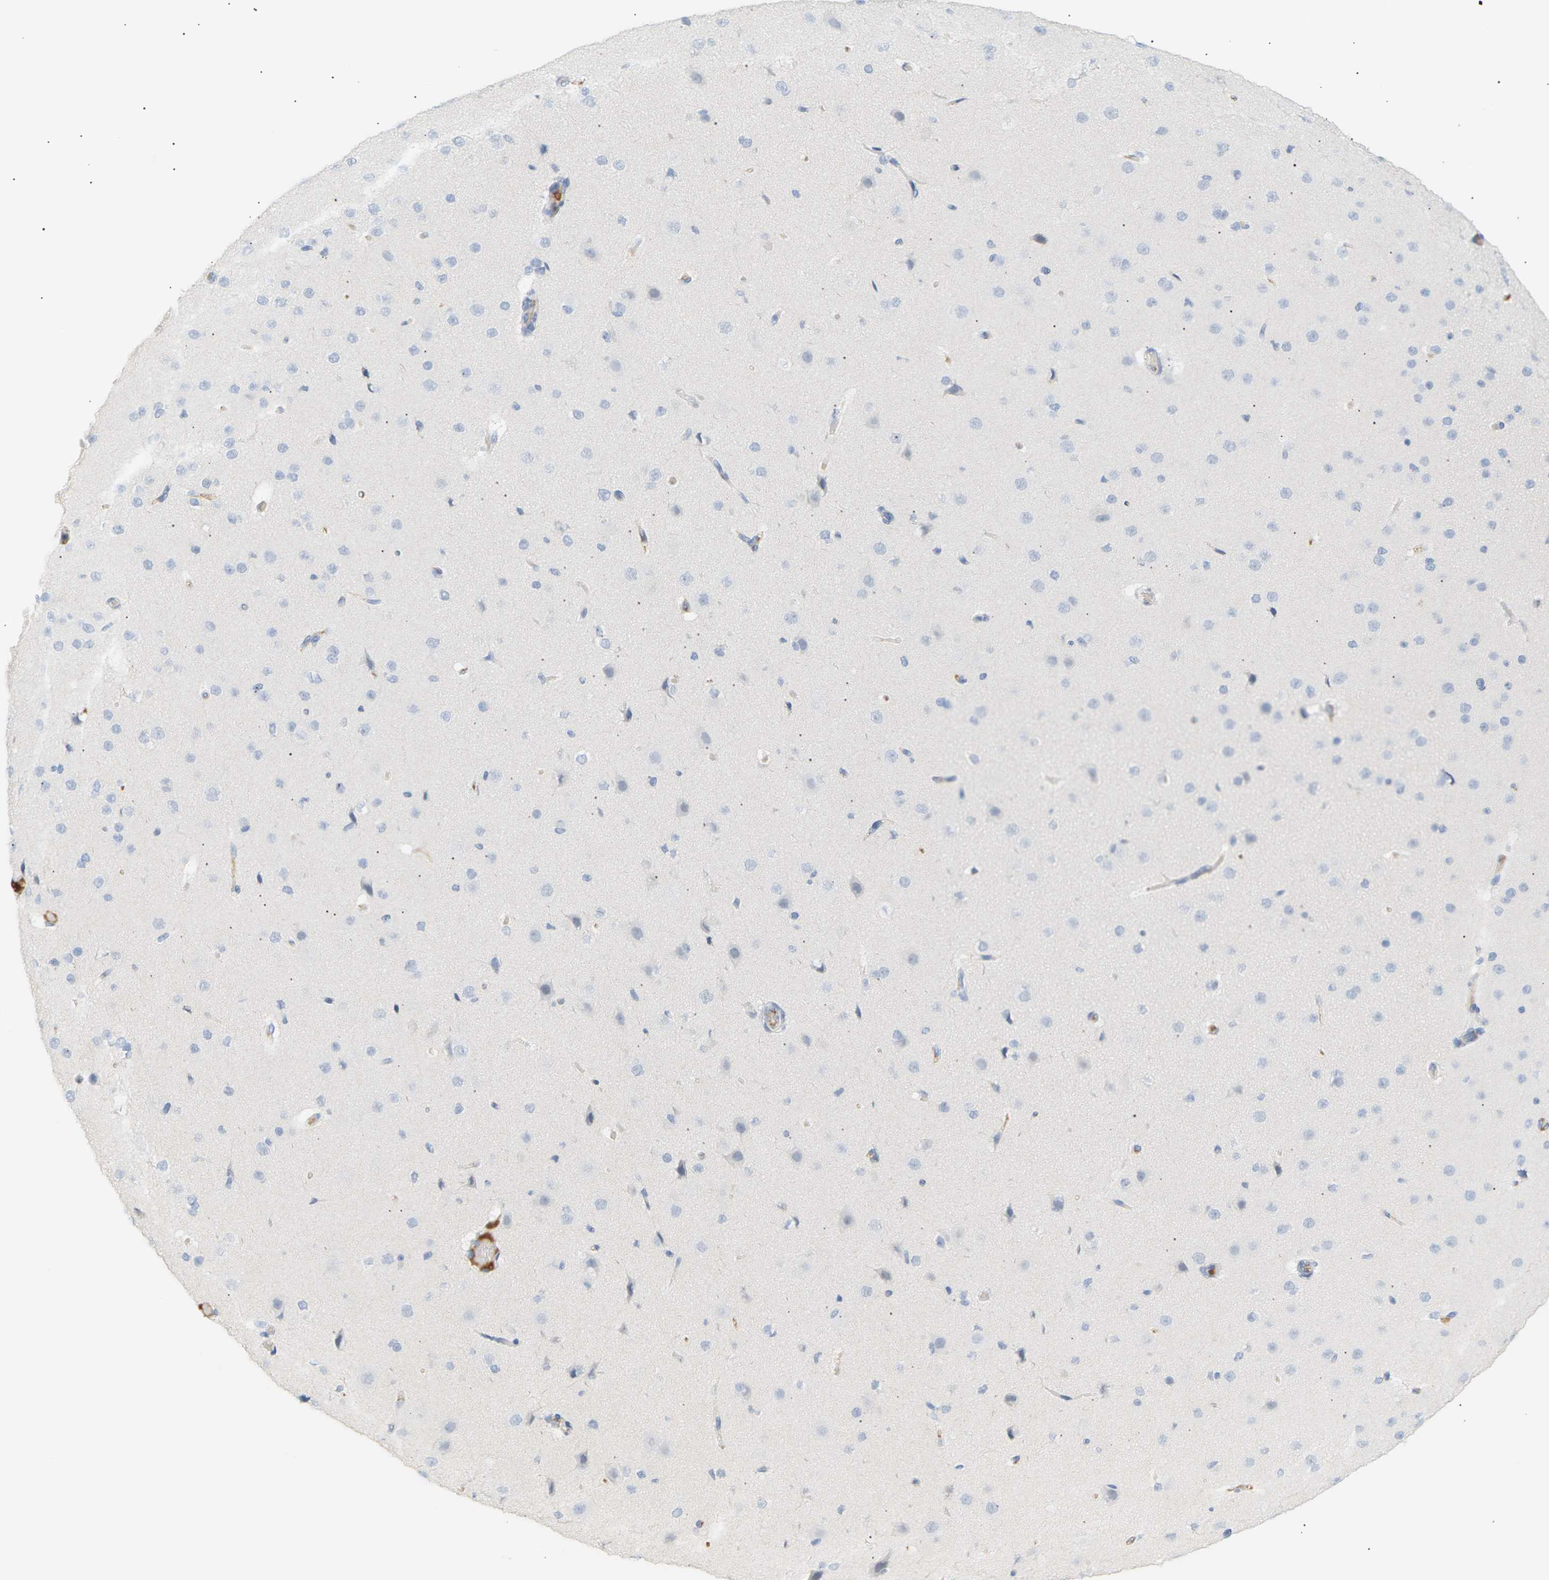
{"staining": {"intensity": "negative", "quantity": "none", "location": "none"}, "tissue": "cerebral cortex", "cell_type": "Endothelial cells", "image_type": "normal", "snomed": [{"axis": "morphology", "description": "Normal tissue, NOS"}, {"axis": "morphology", "description": "Developmental malformation"}, {"axis": "topography", "description": "Cerebral cortex"}], "caption": "This is an immunohistochemistry (IHC) histopathology image of benign cerebral cortex. There is no staining in endothelial cells.", "gene": "IGLC3", "patient": {"sex": "female", "age": 30}}